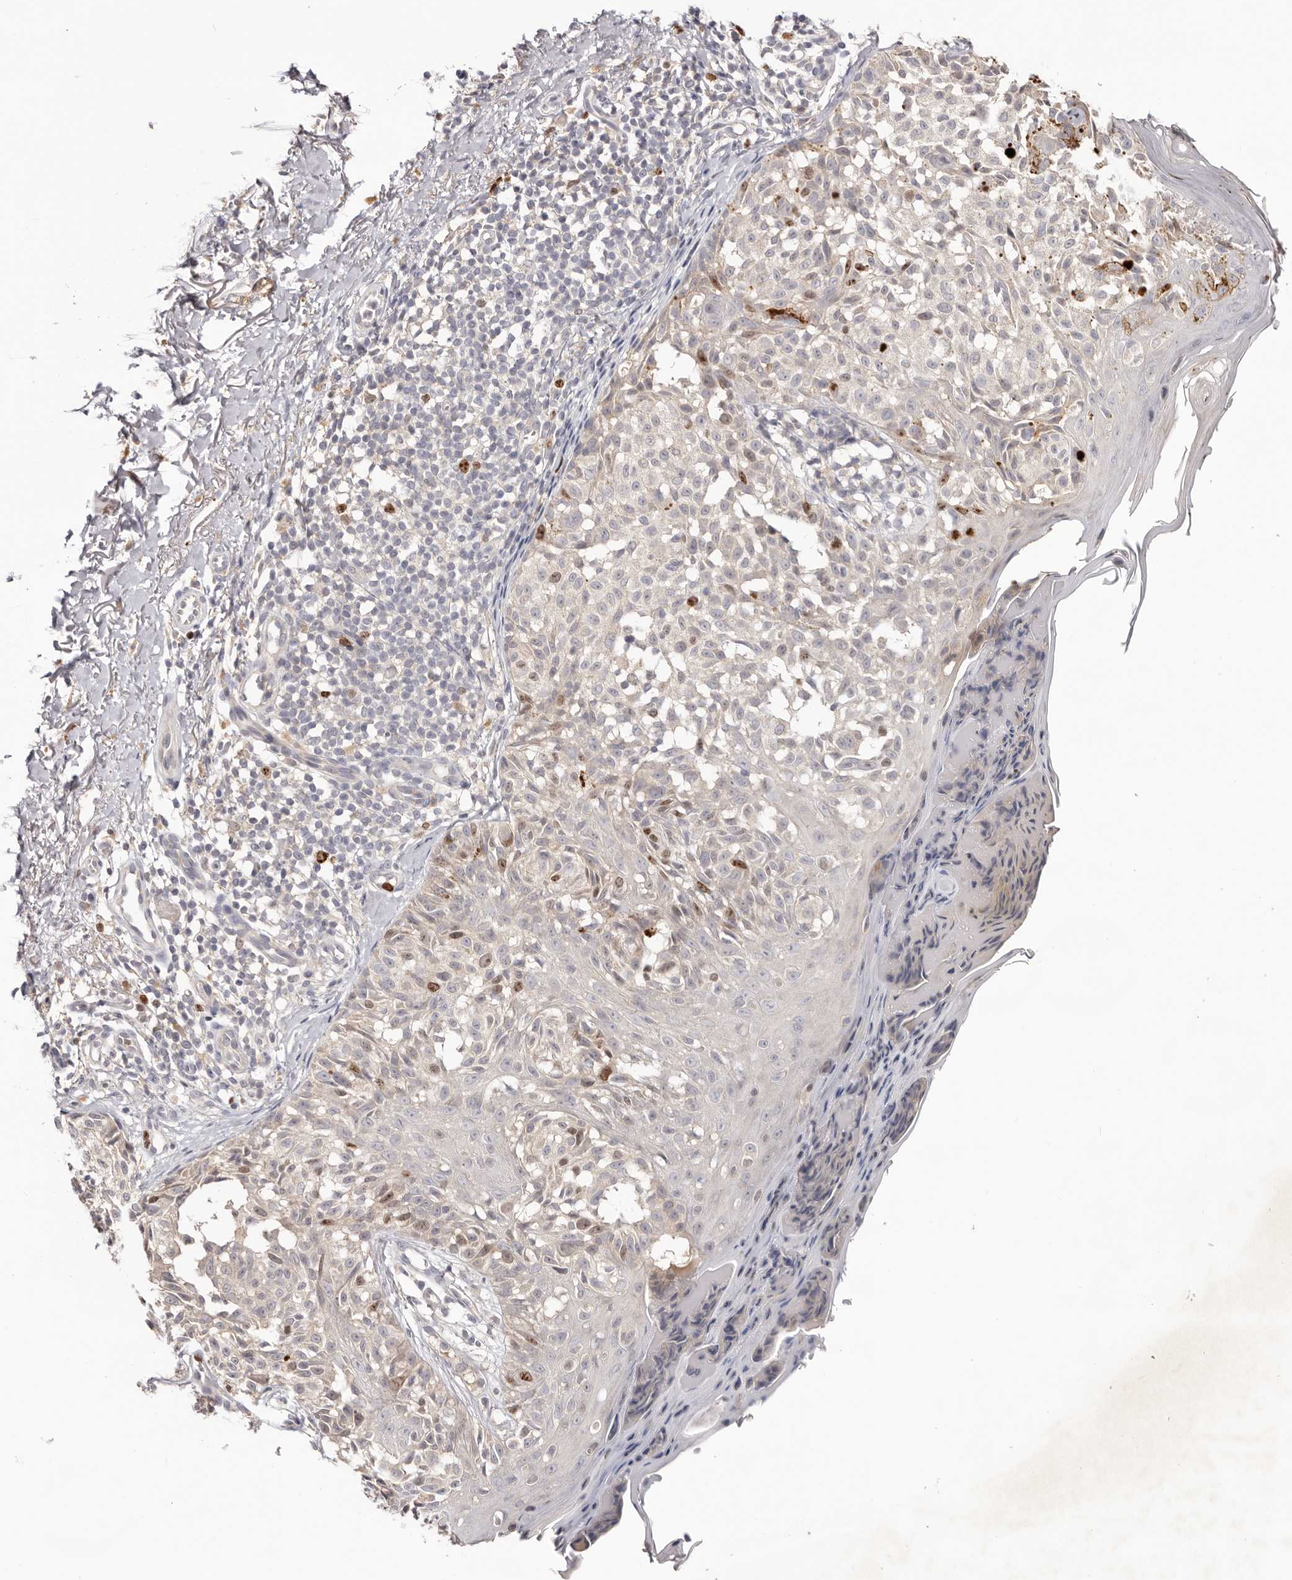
{"staining": {"intensity": "negative", "quantity": "none", "location": "none"}, "tissue": "melanoma", "cell_type": "Tumor cells", "image_type": "cancer", "snomed": [{"axis": "morphology", "description": "Malignant melanoma, NOS"}, {"axis": "topography", "description": "Skin"}], "caption": "An image of human malignant melanoma is negative for staining in tumor cells.", "gene": "CCDC190", "patient": {"sex": "female", "age": 50}}